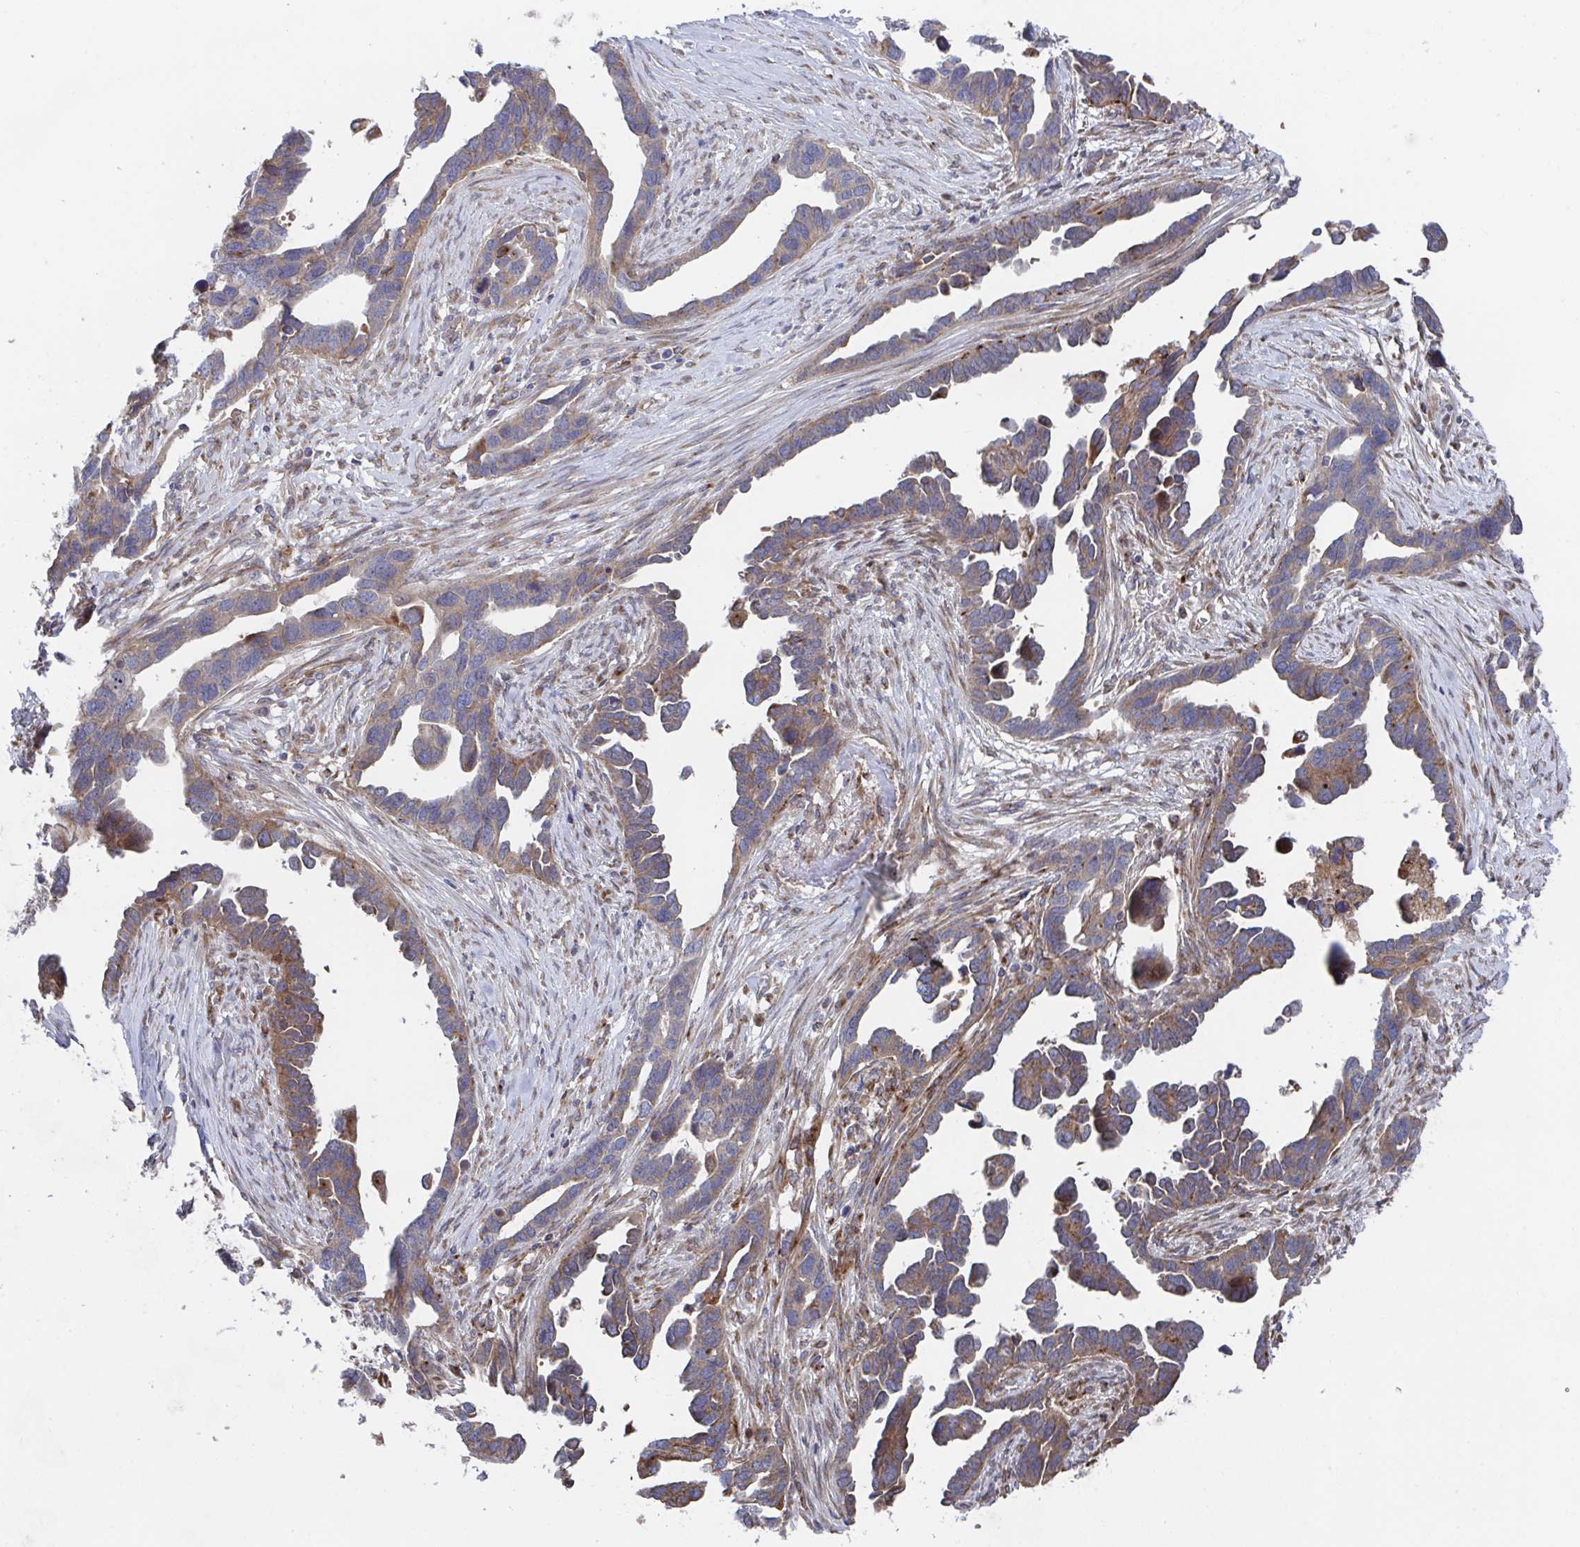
{"staining": {"intensity": "moderate", "quantity": ">75%", "location": "cytoplasmic/membranous"}, "tissue": "ovarian cancer", "cell_type": "Tumor cells", "image_type": "cancer", "snomed": [{"axis": "morphology", "description": "Cystadenocarcinoma, serous, NOS"}, {"axis": "topography", "description": "Ovary"}], "caption": "Tumor cells display moderate cytoplasmic/membranous positivity in about >75% of cells in ovarian serous cystadenocarcinoma. The protein is shown in brown color, while the nuclei are stained blue.", "gene": "FJX1", "patient": {"sex": "female", "age": 54}}